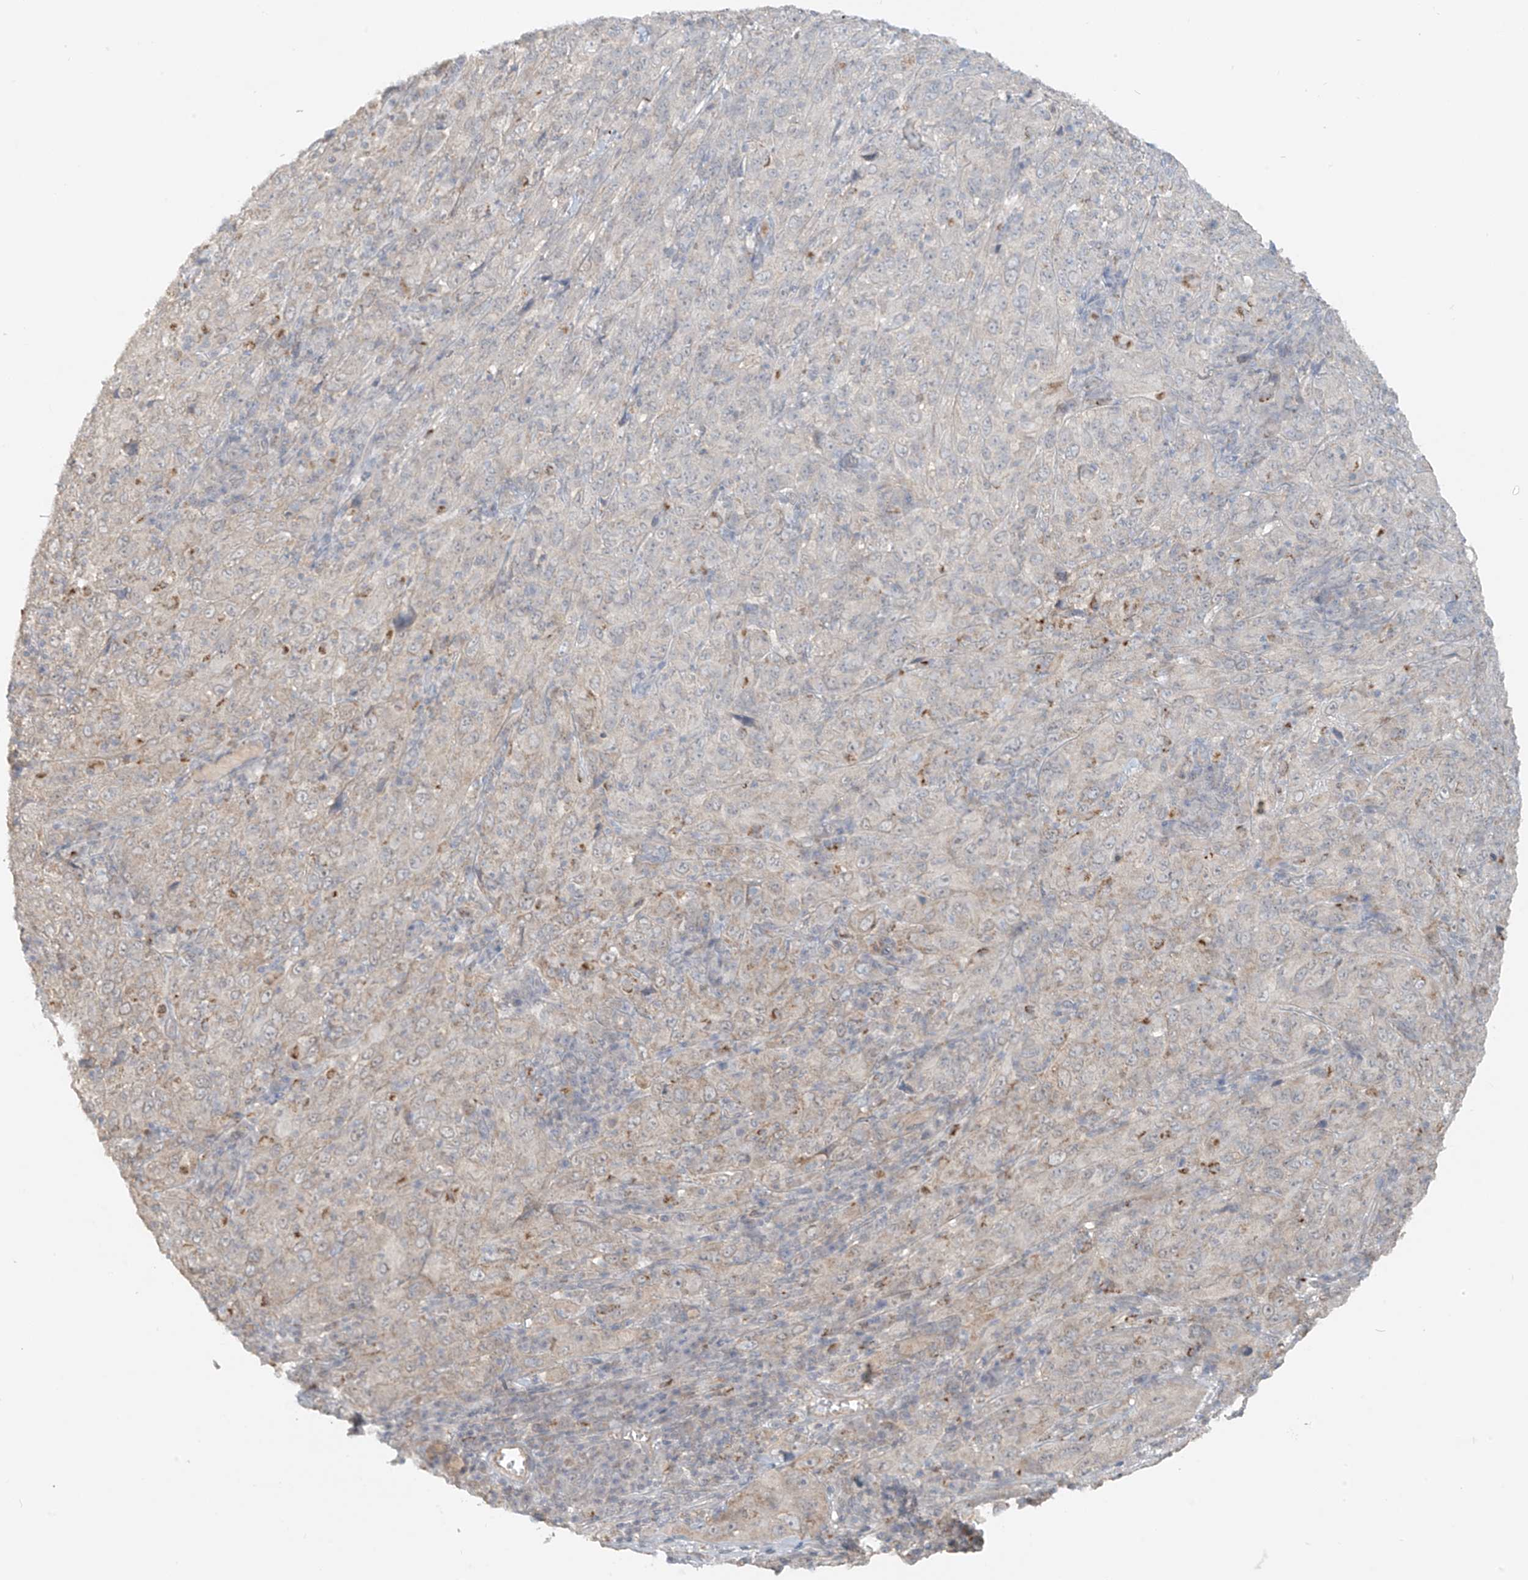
{"staining": {"intensity": "weak", "quantity": "<25%", "location": "cytoplasmic/membranous"}, "tissue": "cervical cancer", "cell_type": "Tumor cells", "image_type": "cancer", "snomed": [{"axis": "morphology", "description": "Squamous cell carcinoma, NOS"}, {"axis": "topography", "description": "Cervix"}], "caption": "Squamous cell carcinoma (cervical) stained for a protein using IHC displays no expression tumor cells.", "gene": "ABCD1", "patient": {"sex": "female", "age": 46}}